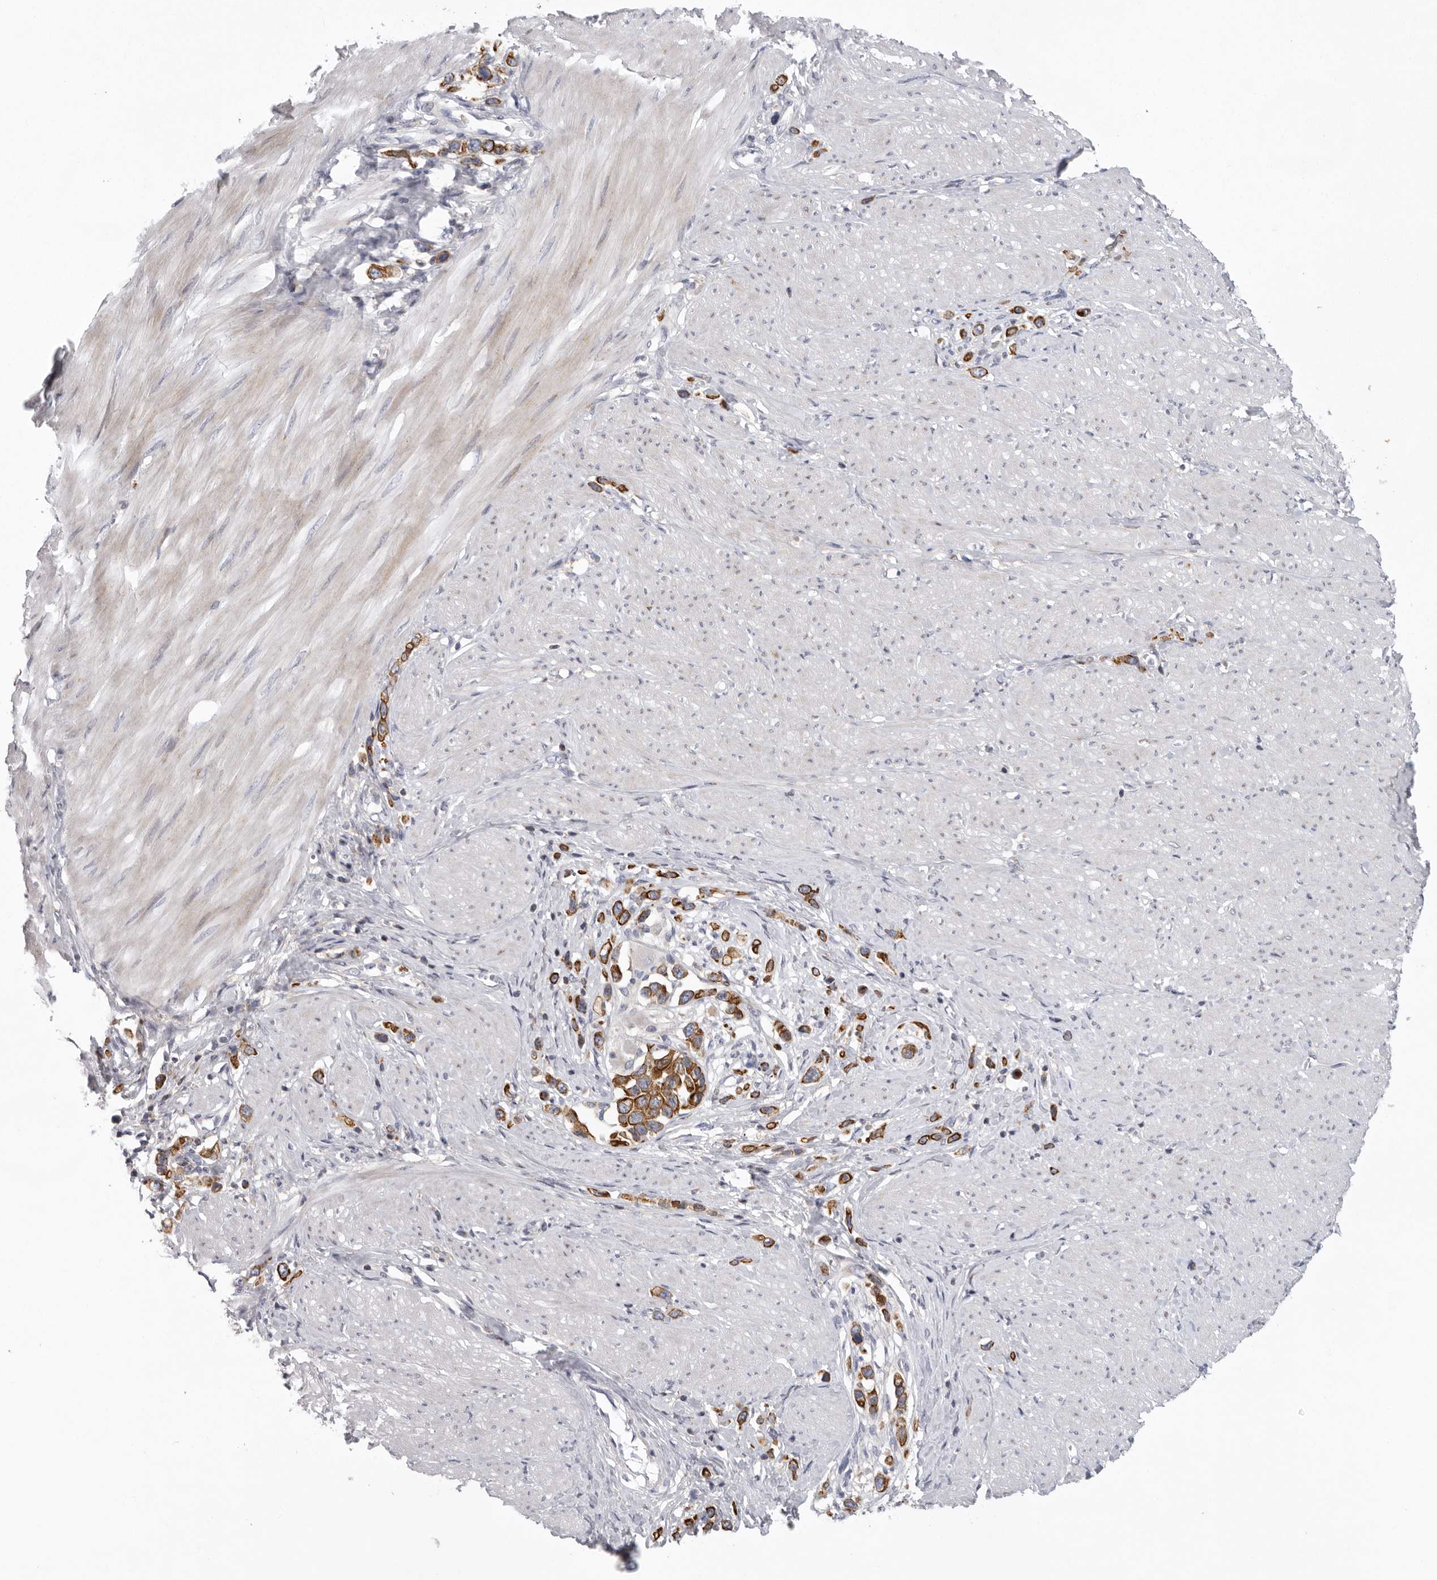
{"staining": {"intensity": "moderate", "quantity": ">75%", "location": "cytoplasmic/membranous"}, "tissue": "stomach cancer", "cell_type": "Tumor cells", "image_type": "cancer", "snomed": [{"axis": "morphology", "description": "Adenocarcinoma, NOS"}, {"axis": "topography", "description": "Stomach"}], "caption": "IHC of adenocarcinoma (stomach) exhibits medium levels of moderate cytoplasmic/membranous expression in approximately >75% of tumor cells. (DAB = brown stain, brightfield microscopy at high magnification).", "gene": "USP24", "patient": {"sex": "female", "age": 65}}